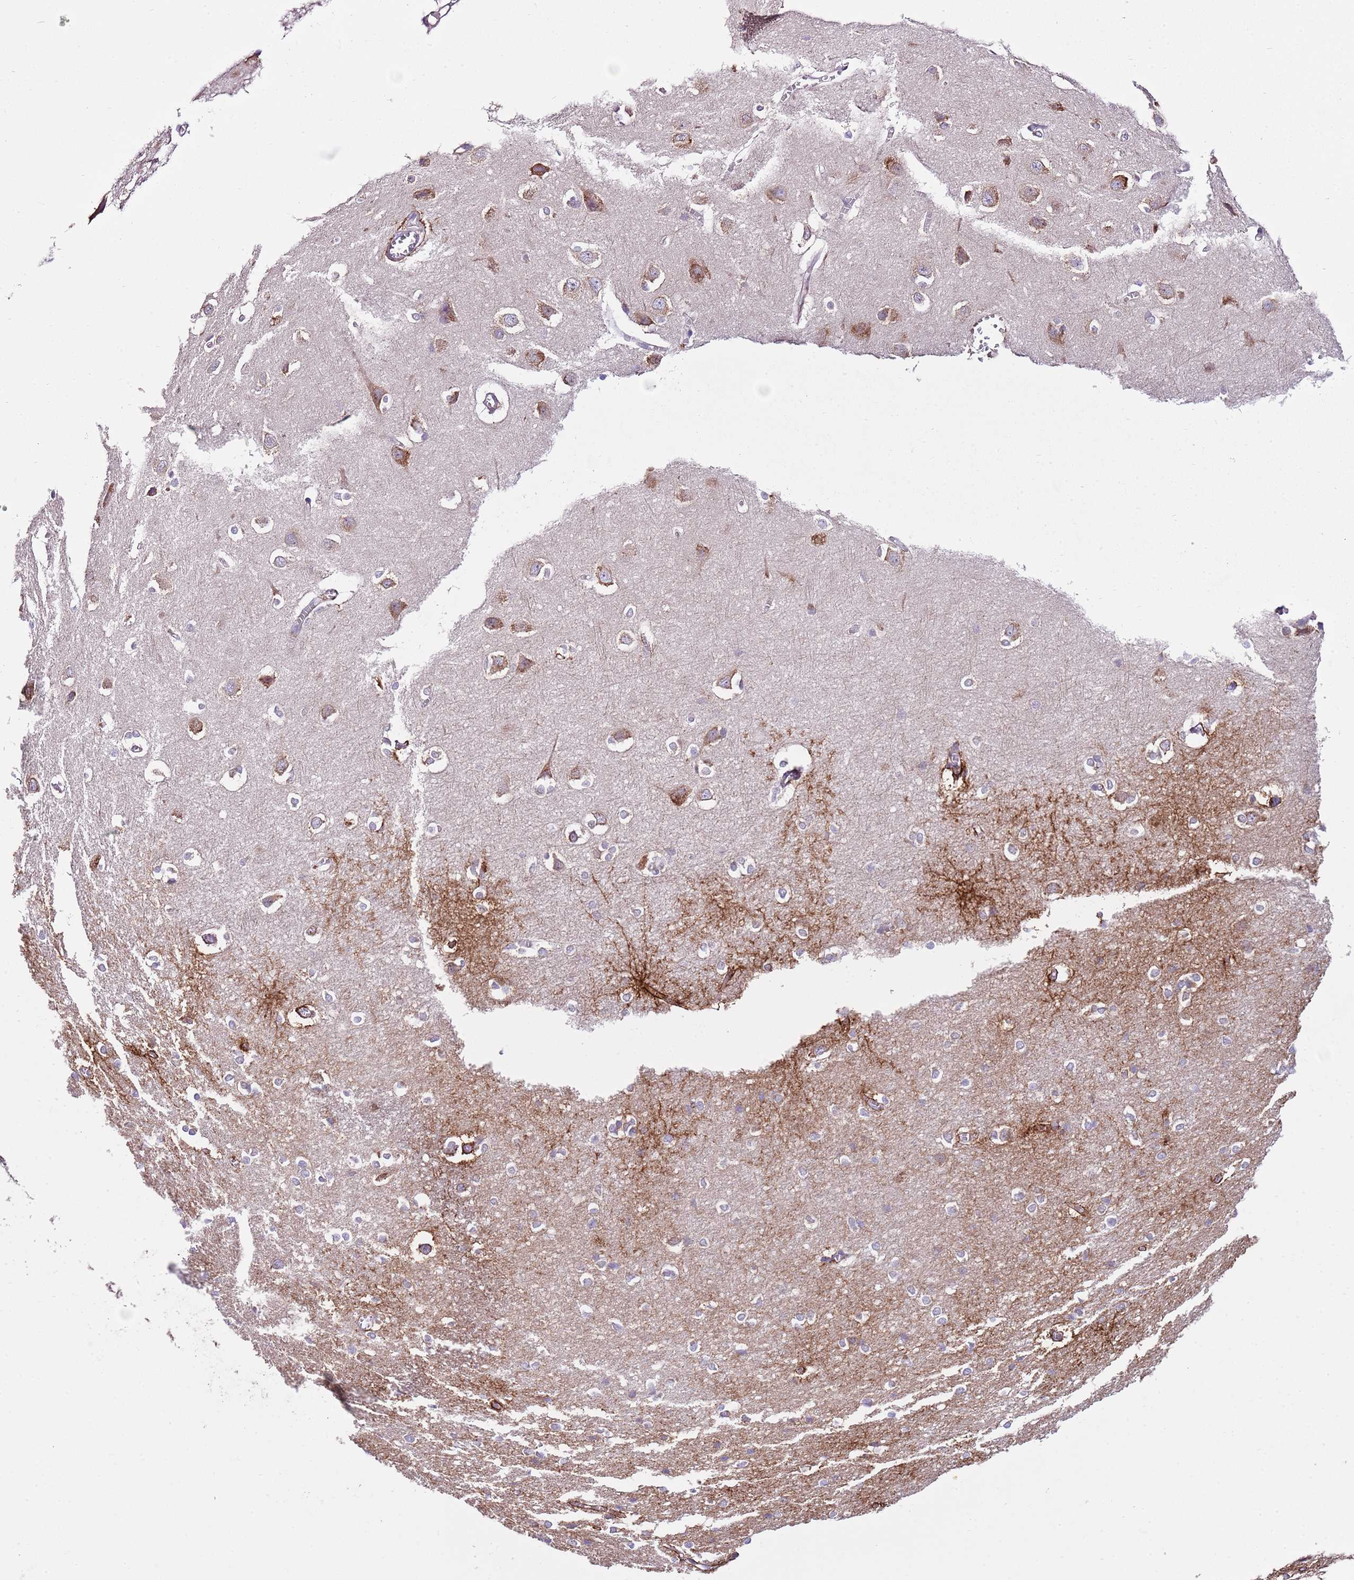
{"staining": {"intensity": "moderate", "quantity": ">75%", "location": "cytoplasmic/membranous"}, "tissue": "cerebral cortex", "cell_type": "Endothelial cells", "image_type": "normal", "snomed": [{"axis": "morphology", "description": "Normal tissue, NOS"}, {"axis": "topography", "description": "Cerebral cortex"}], "caption": "A photomicrograph of cerebral cortex stained for a protein shows moderate cytoplasmic/membranous brown staining in endothelial cells.", "gene": "RPS10", "patient": {"sex": "male", "age": 37}}